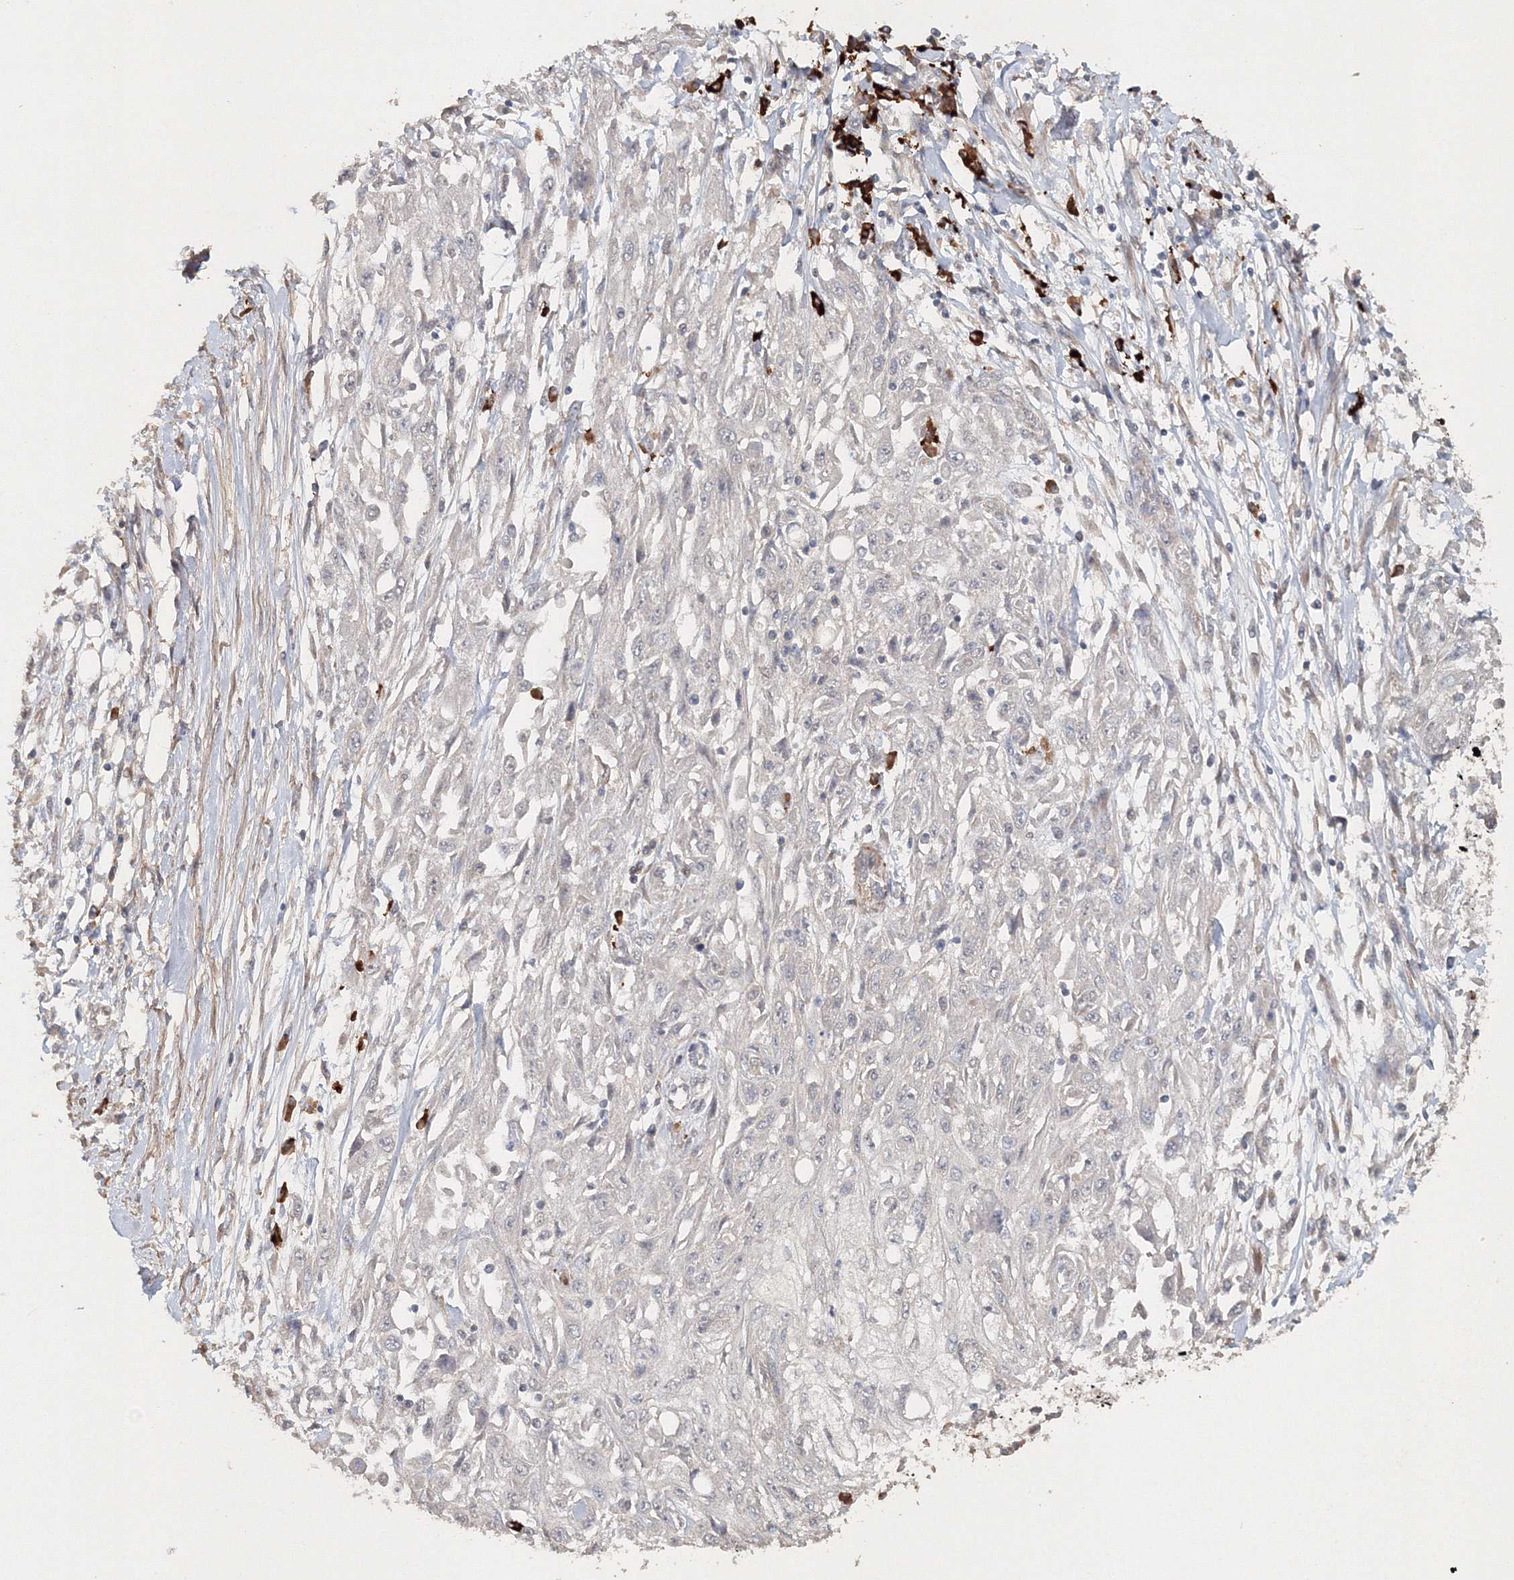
{"staining": {"intensity": "negative", "quantity": "none", "location": "none"}, "tissue": "skin cancer", "cell_type": "Tumor cells", "image_type": "cancer", "snomed": [{"axis": "morphology", "description": "Squamous cell carcinoma, NOS"}, {"axis": "morphology", "description": "Squamous cell carcinoma, metastatic, NOS"}, {"axis": "topography", "description": "Skin"}, {"axis": "topography", "description": "Lymph node"}], "caption": "The image demonstrates no staining of tumor cells in skin cancer (squamous cell carcinoma).", "gene": "NALF2", "patient": {"sex": "male", "age": 75}}